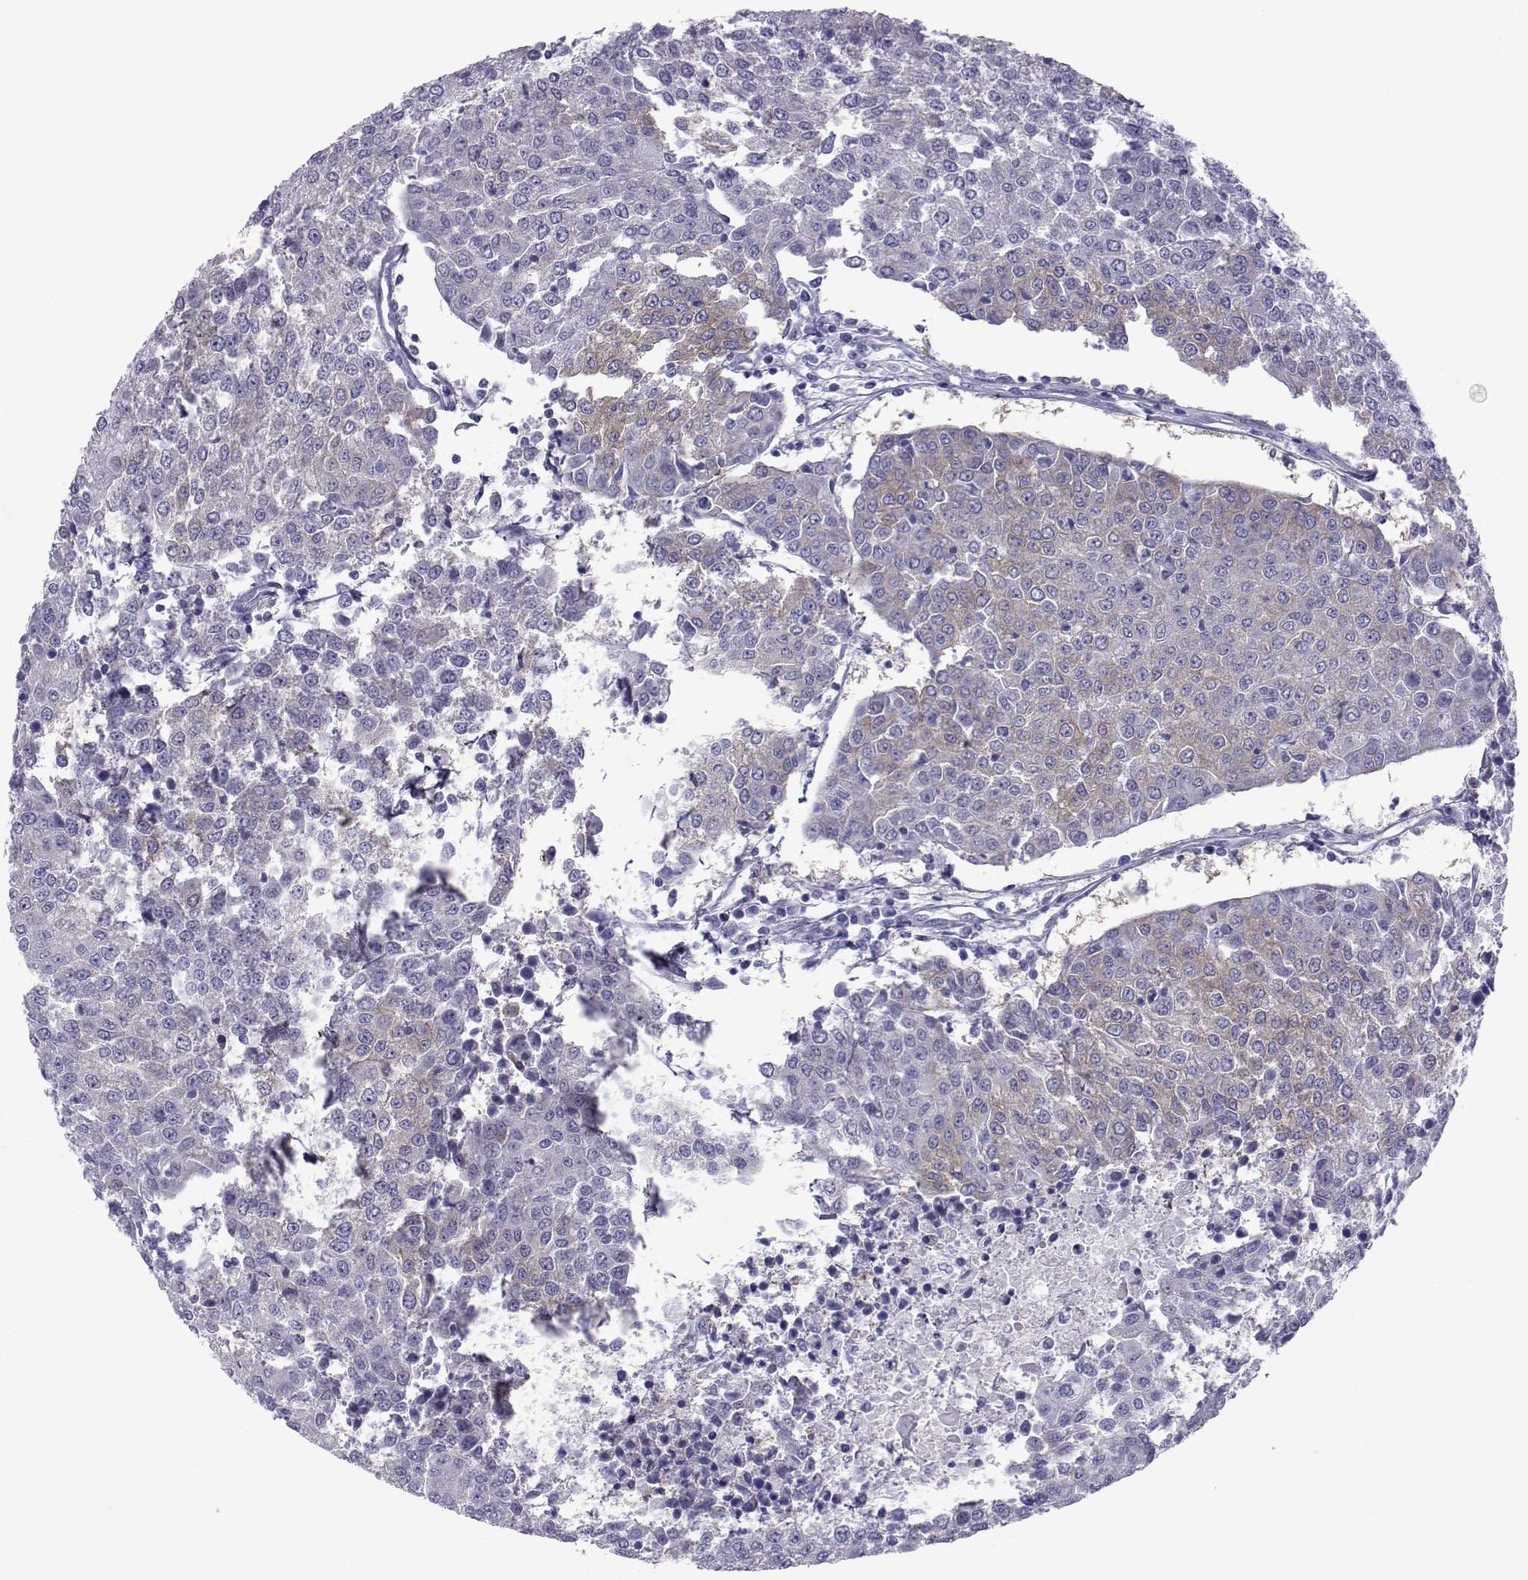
{"staining": {"intensity": "weak", "quantity": "25%-75%", "location": "cytoplasmic/membranous"}, "tissue": "urothelial cancer", "cell_type": "Tumor cells", "image_type": "cancer", "snomed": [{"axis": "morphology", "description": "Urothelial carcinoma, High grade"}, {"axis": "topography", "description": "Urinary bladder"}], "caption": "Weak cytoplasmic/membranous positivity is seen in approximately 25%-75% of tumor cells in urothelial carcinoma (high-grade).", "gene": "COL22A1", "patient": {"sex": "female", "age": 85}}